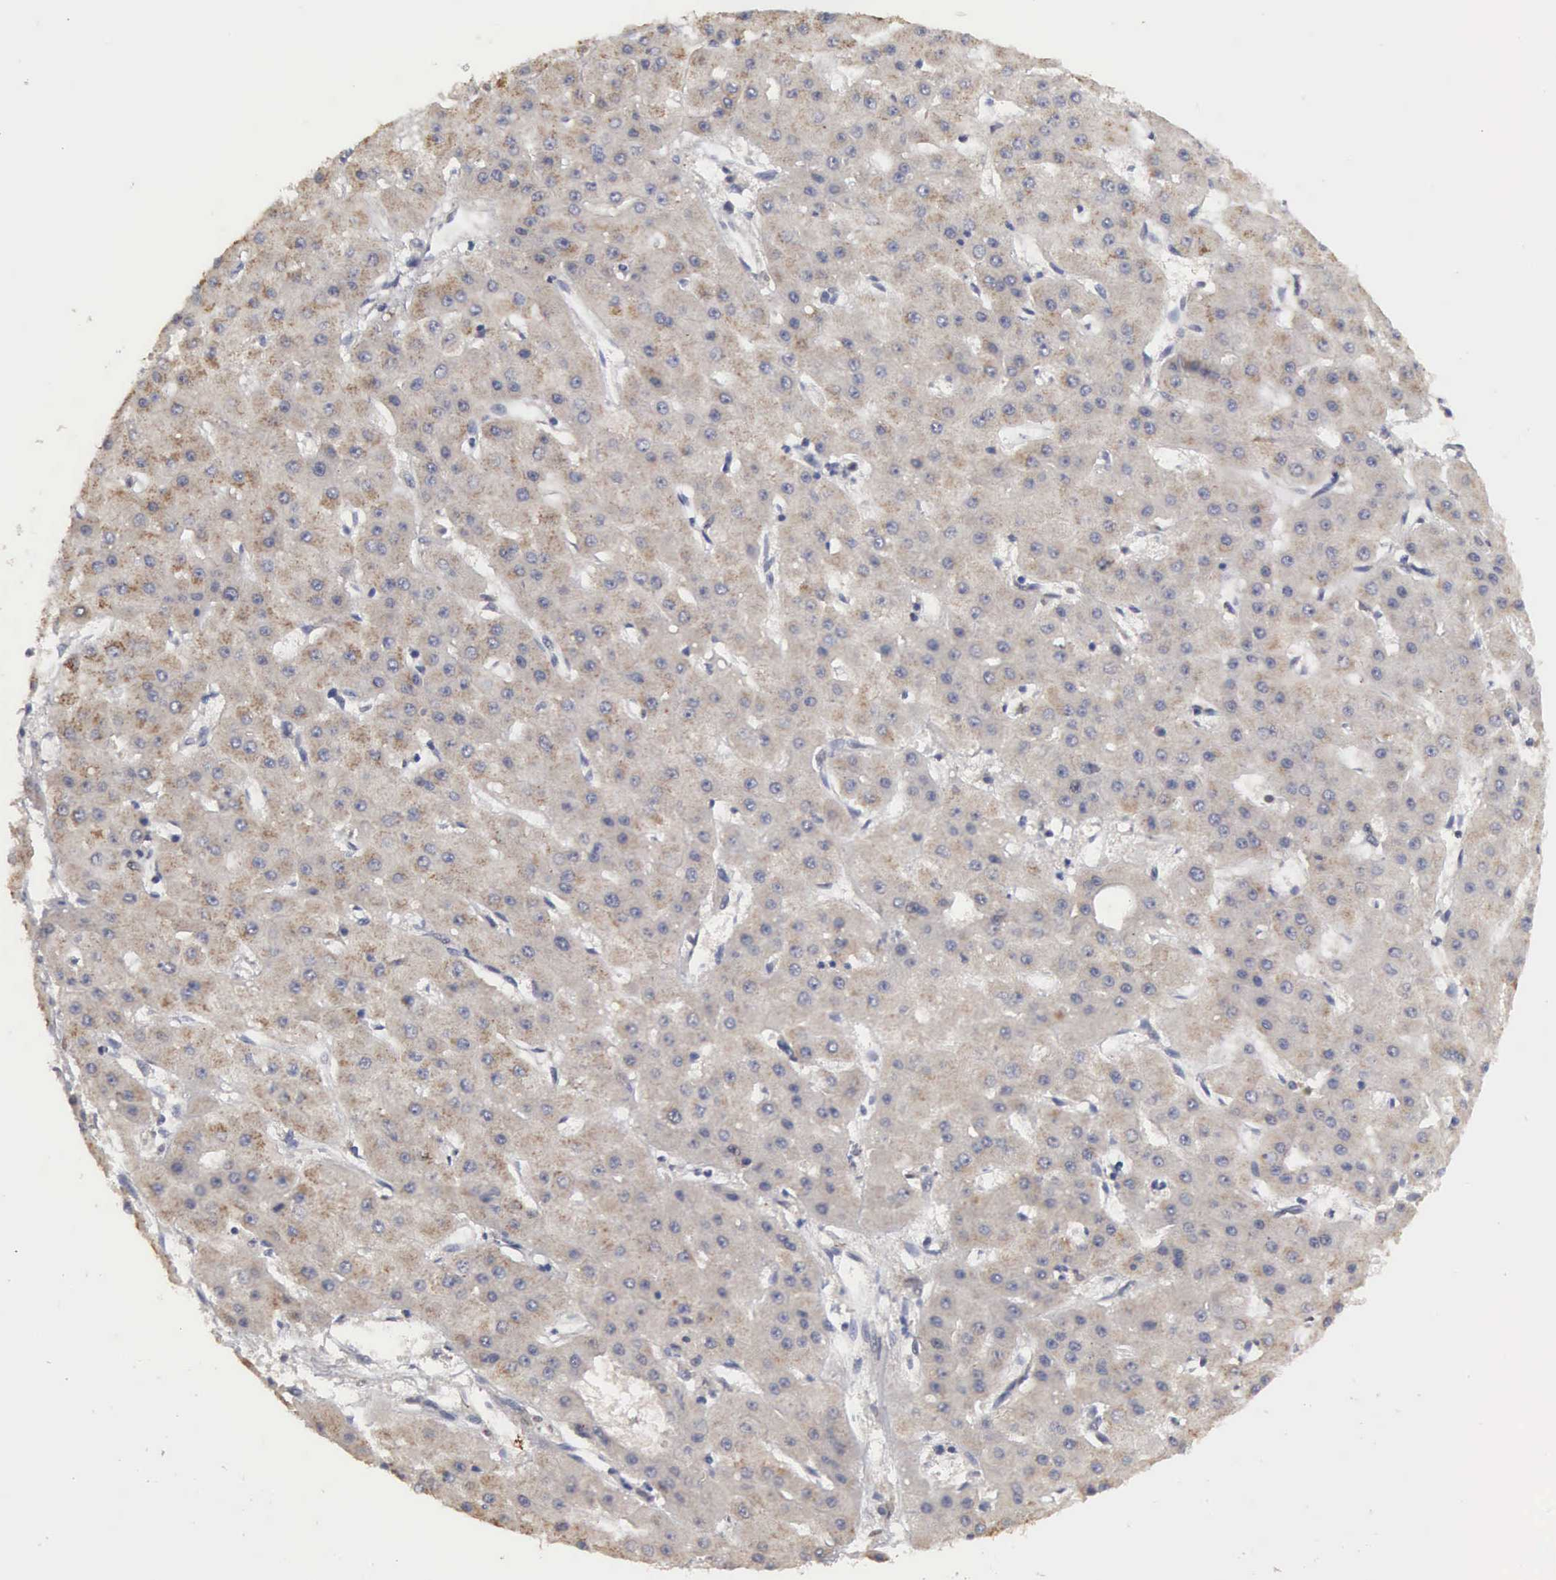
{"staining": {"intensity": "weak", "quantity": ">75%", "location": "cytoplasmic/membranous"}, "tissue": "liver cancer", "cell_type": "Tumor cells", "image_type": "cancer", "snomed": [{"axis": "morphology", "description": "Carcinoma, Hepatocellular, NOS"}, {"axis": "topography", "description": "Liver"}], "caption": "Hepatocellular carcinoma (liver) stained for a protein displays weak cytoplasmic/membranous positivity in tumor cells. (Stains: DAB in brown, nuclei in blue, Microscopy: brightfield microscopy at high magnification).", "gene": "HMOX1", "patient": {"sex": "female", "age": 52}}